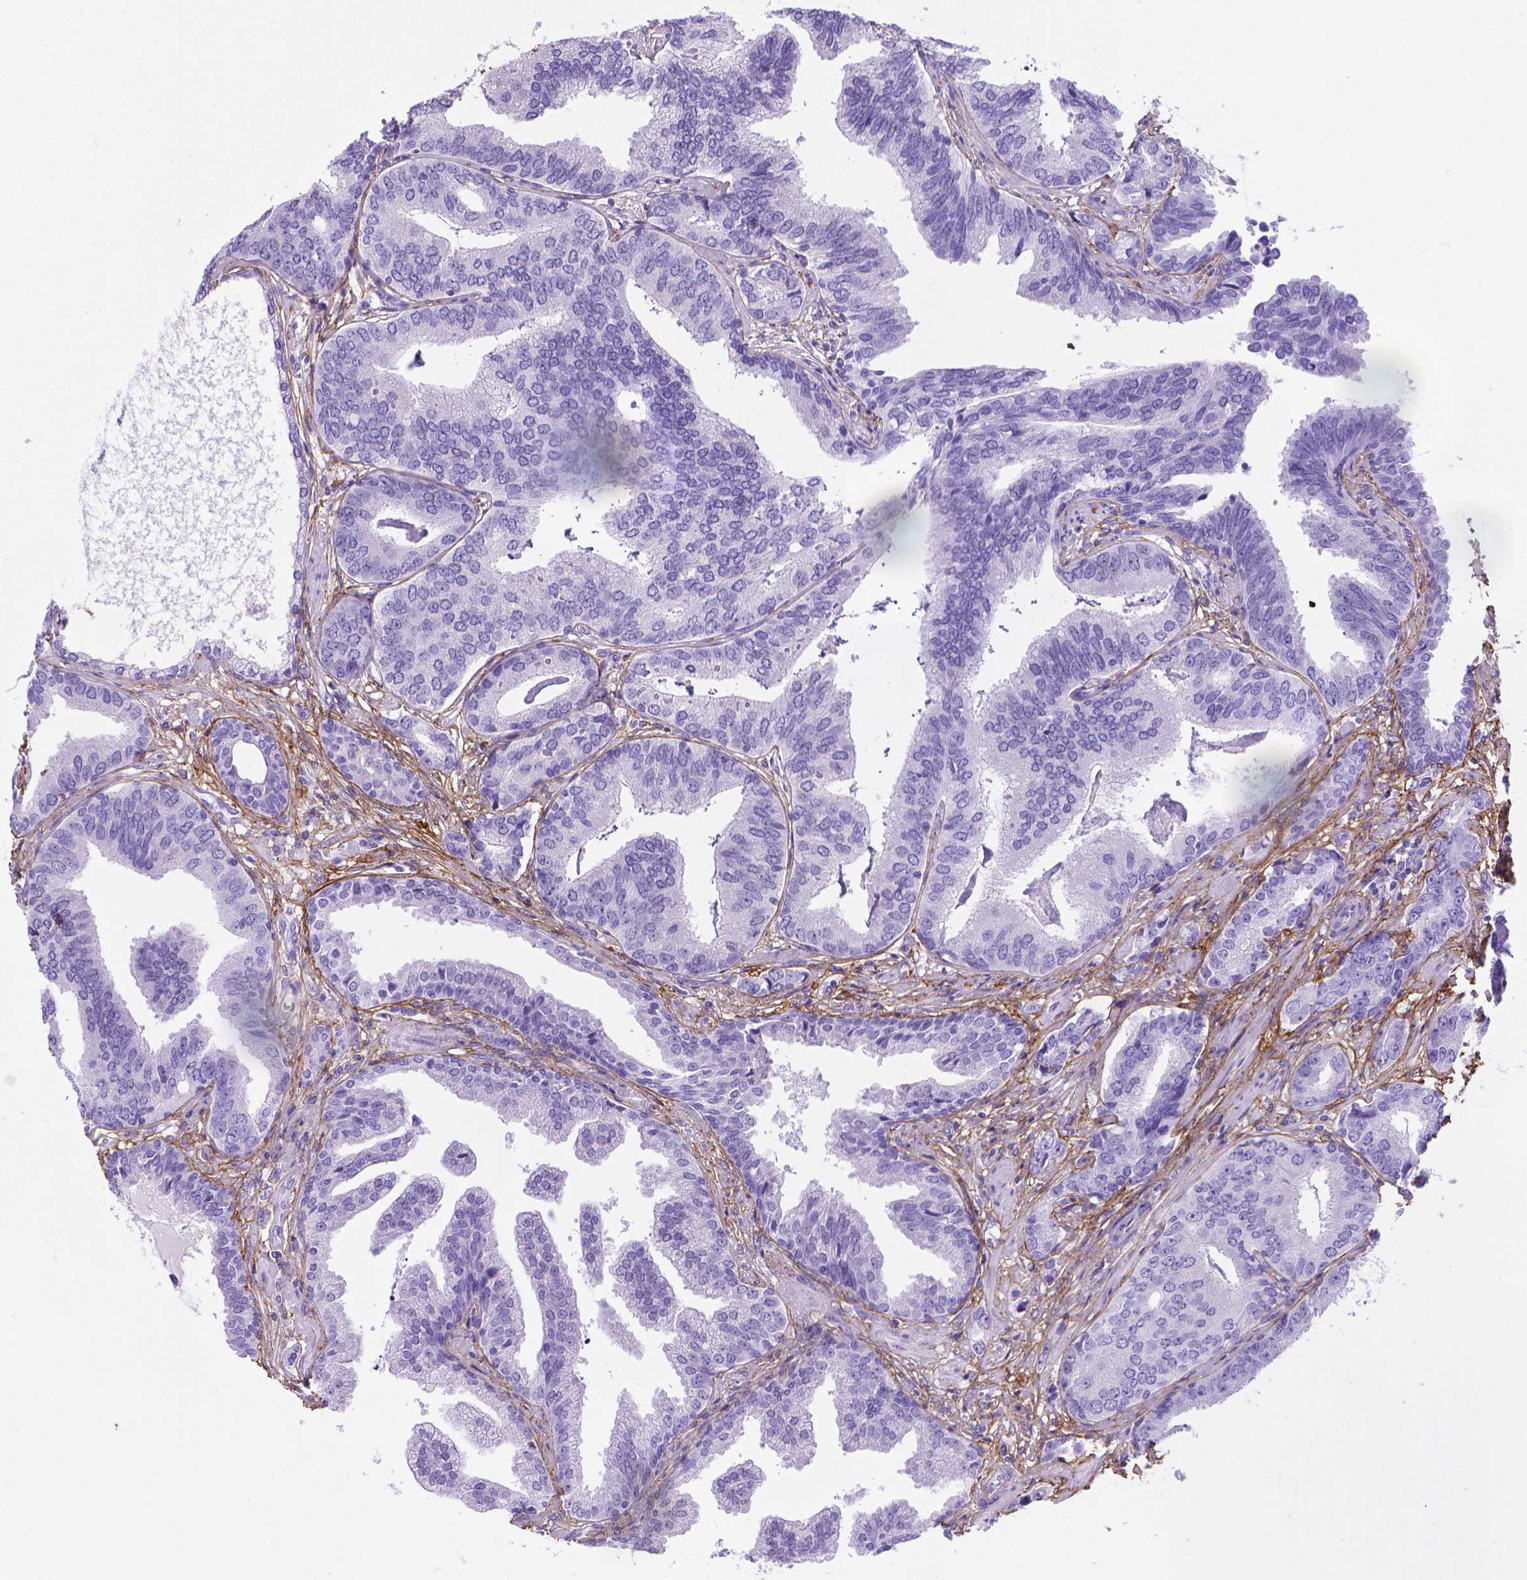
{"staining": {"intensity": "negative", "quantity": "none", "location": "none"}, "tissue": "prostate cancer", "cell_type": "Tumor cells", "image_type": "cancer", "snomed": [{"axis": "morphology", "description": "Adenocarcinoma, NOS"}, {"axis": "topography", "description": "Prostate"}], "caption": "This is an IHC image of human prostate adenocarcinoma. There is no staining in tumor cells.", "gene": "MFAP2", "patient": {"sex": "male", "age": 64}}